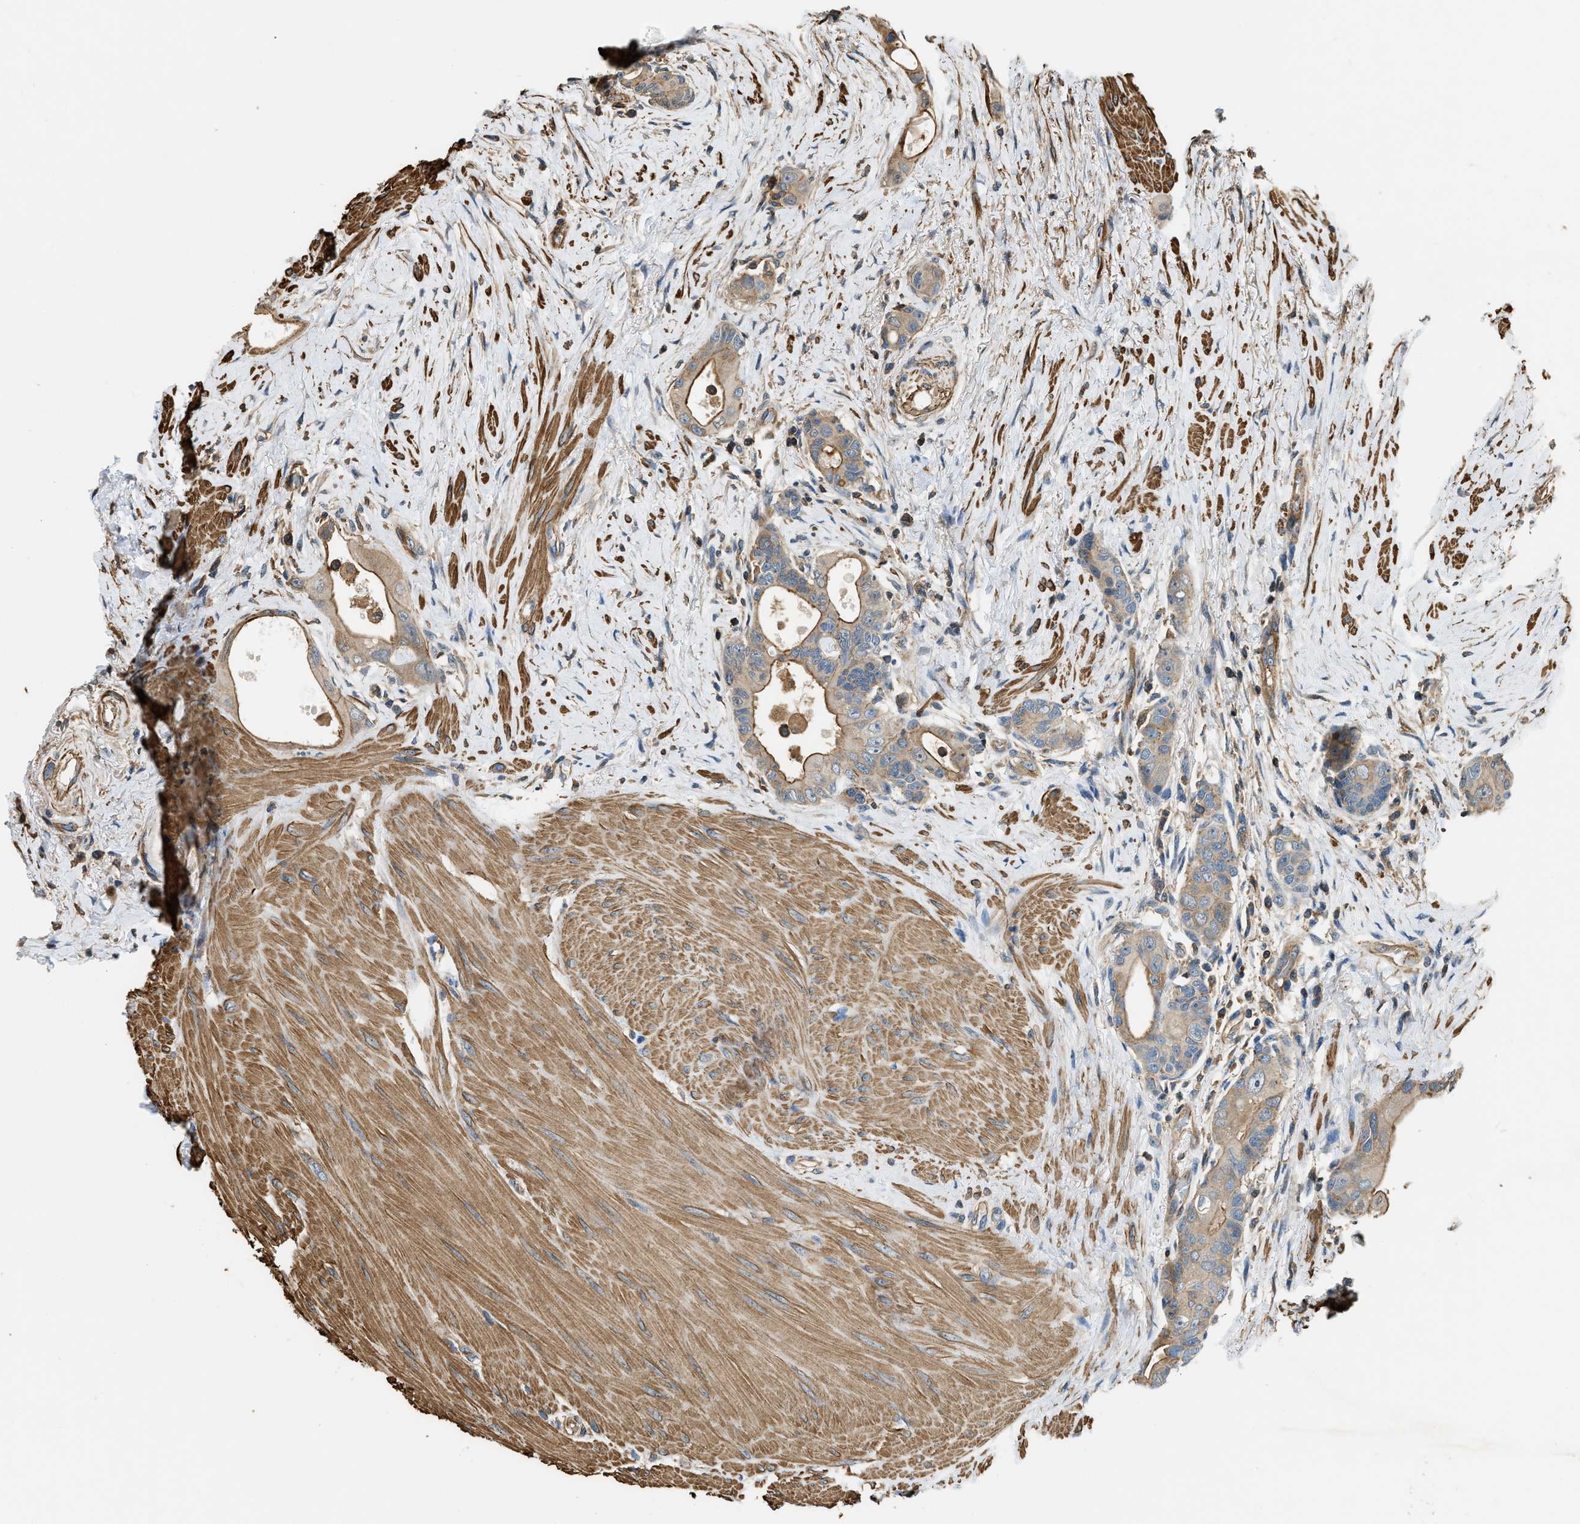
{"staining": {"intensity": "moderate", "quantity": ">75%", "location": "cytoplasmic/membranous"}, "tissue": "colorectal cancer", "cell_type": "Tumor cells", "image_type": "cancer", "snomed": [{"axis": "morphology", "description": "Adenocarcinoma, NOS"}, {"axis": "topography", "description": "Rectum"}], "caption": "Immunohistochemistry histopathology image of neoplastic tissue: colorectal adenocarcinoma stained using immunohistochemistry exhibits medium levels of moderate protein expression localized specifically in the cytoplasmic/membranous of tumor cells, appearing as a cytoplasmic/membranous brown color.", "gene": "YARS1", "patient": {"sex": "male", "age": 51}}